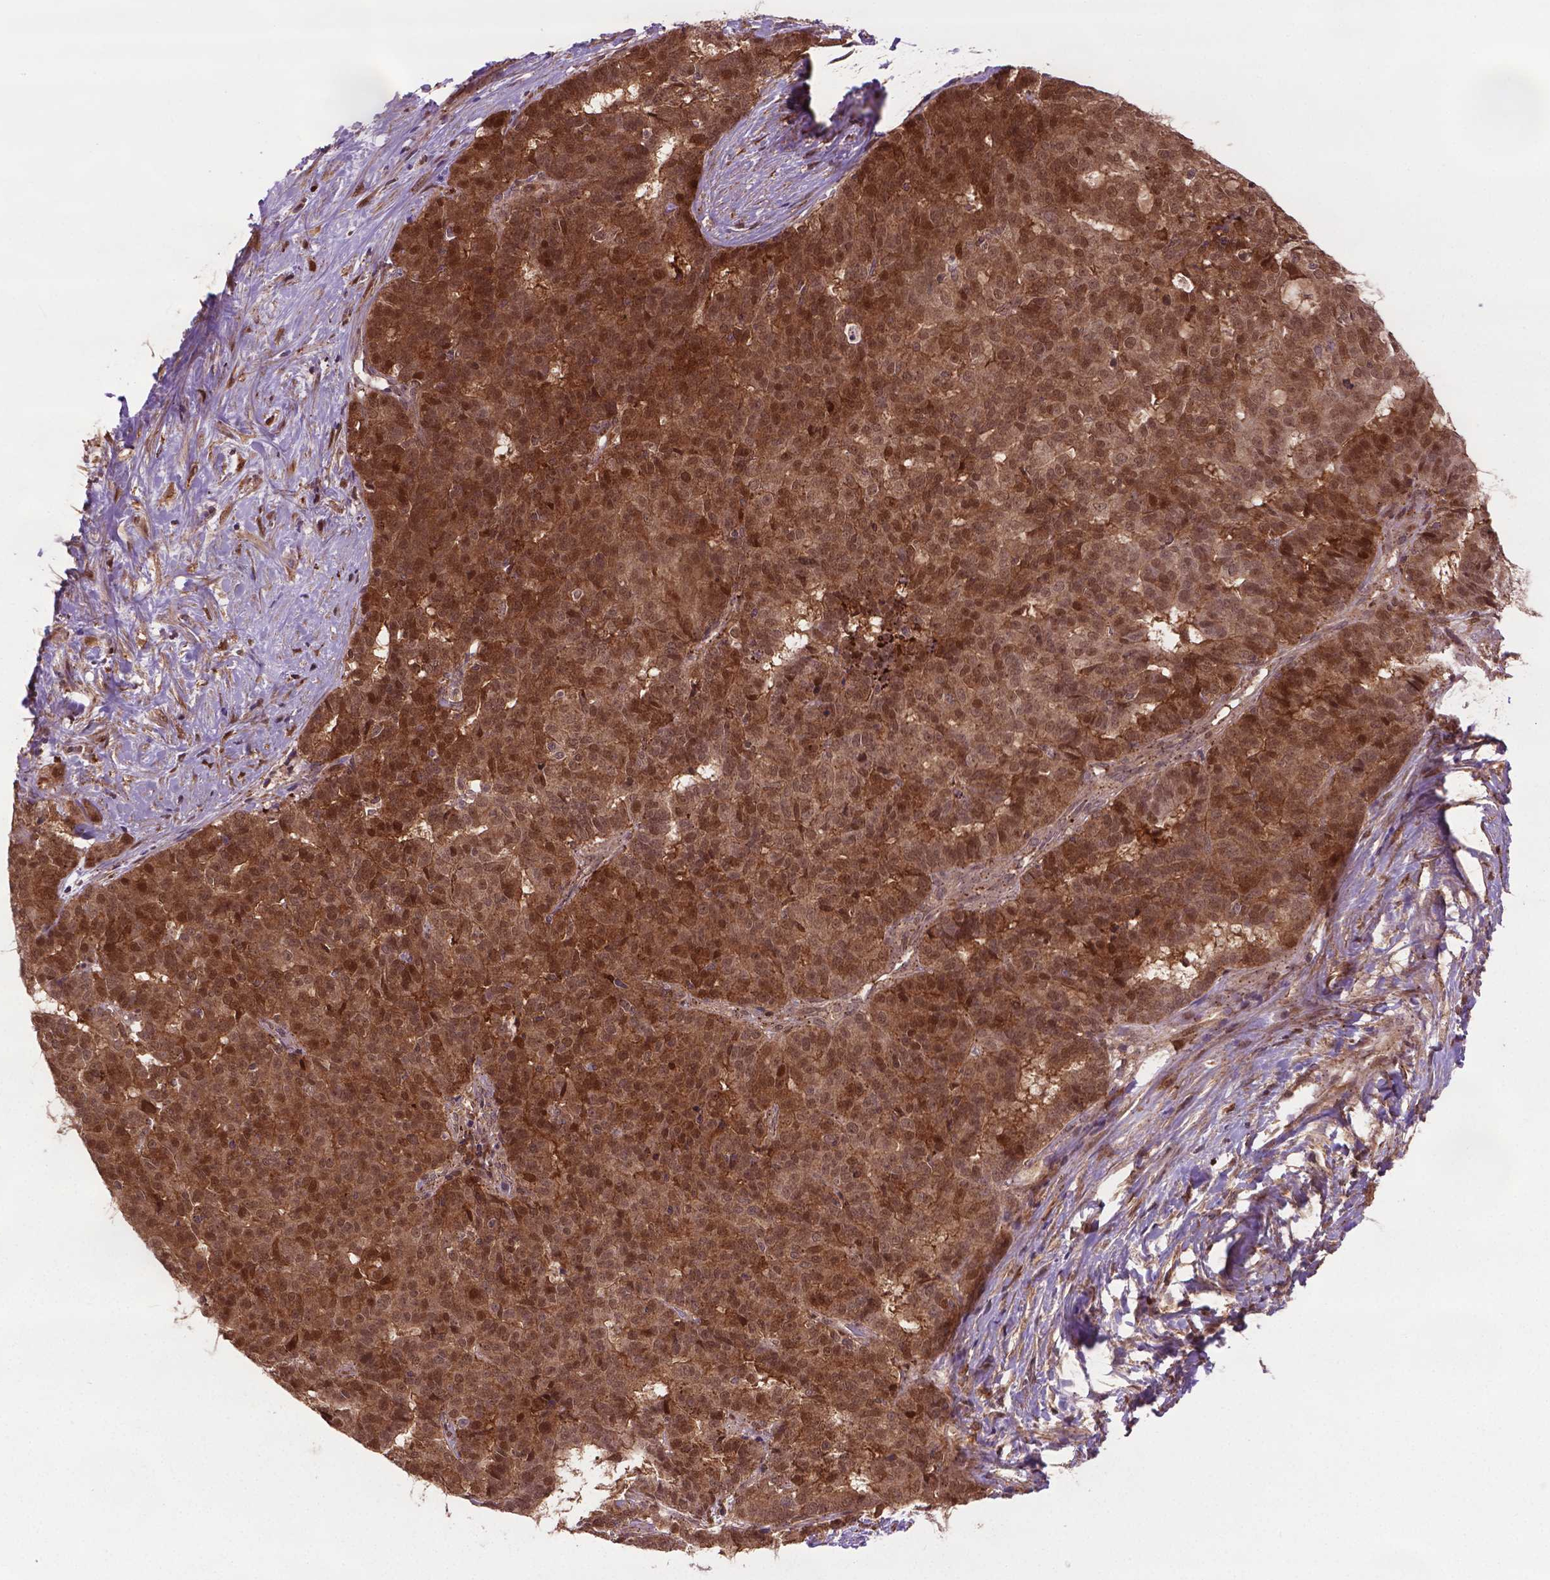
{"staining": {"intensity": "moderate", "quantity": ">75%", "location": "cytoplasmic/membranous,nuclear"}, "tissue": "liver cancer", "cell_type": "Tumor cells", "image_type": "cancer", "snomed": [{"axis": "morphology", "description": "Cholangiocarcinoma"}, {"axis": "topography", "description": "Liver"}], "caption": "A micrograph of liver cancer stained for a protein demonstrates moderate cytoplasmic/membranous and nuclear brown staining in tumor cells.", "gene": "PLIN3", "patient": {"sex": "female", "age": 47}}